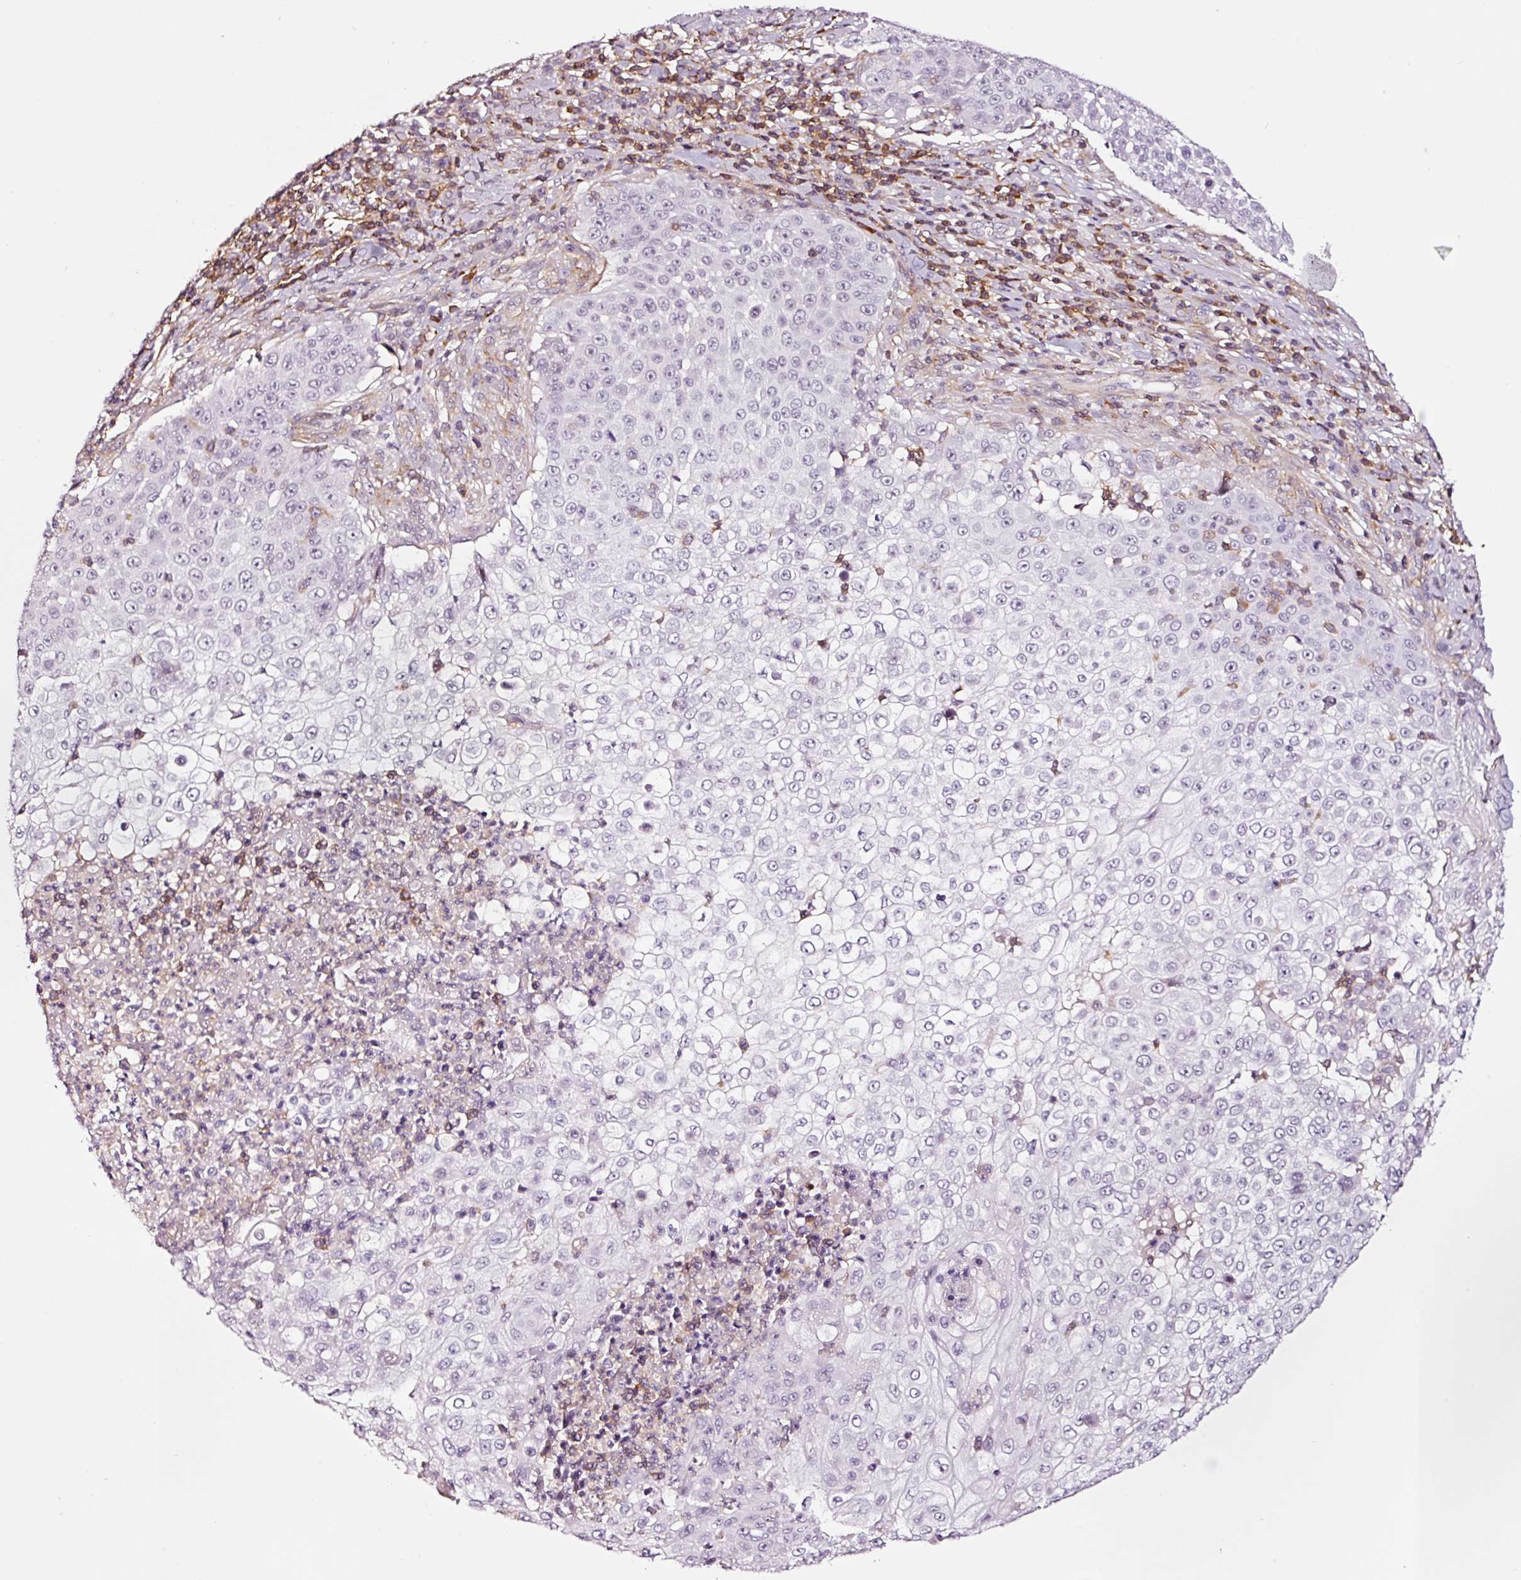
{"staining": {"intensity": "negative", "quantity": "none", "location": "none"}, "tissue": "skin cancer", "cell_type": "Tumor cells", "image_type": "cancer", "snomed": [{"axis": "morphology", "description": "Squamous cell carcinoma, NOS"}, {"axis": "topography", "description": "Skin"}], "caption": "Skin squamous cell carcinoma stained for a protein using IHC exhibits no staining tumor cells.", "gene": "ADD3", "patient": {"sex": "male", "age": 24}}